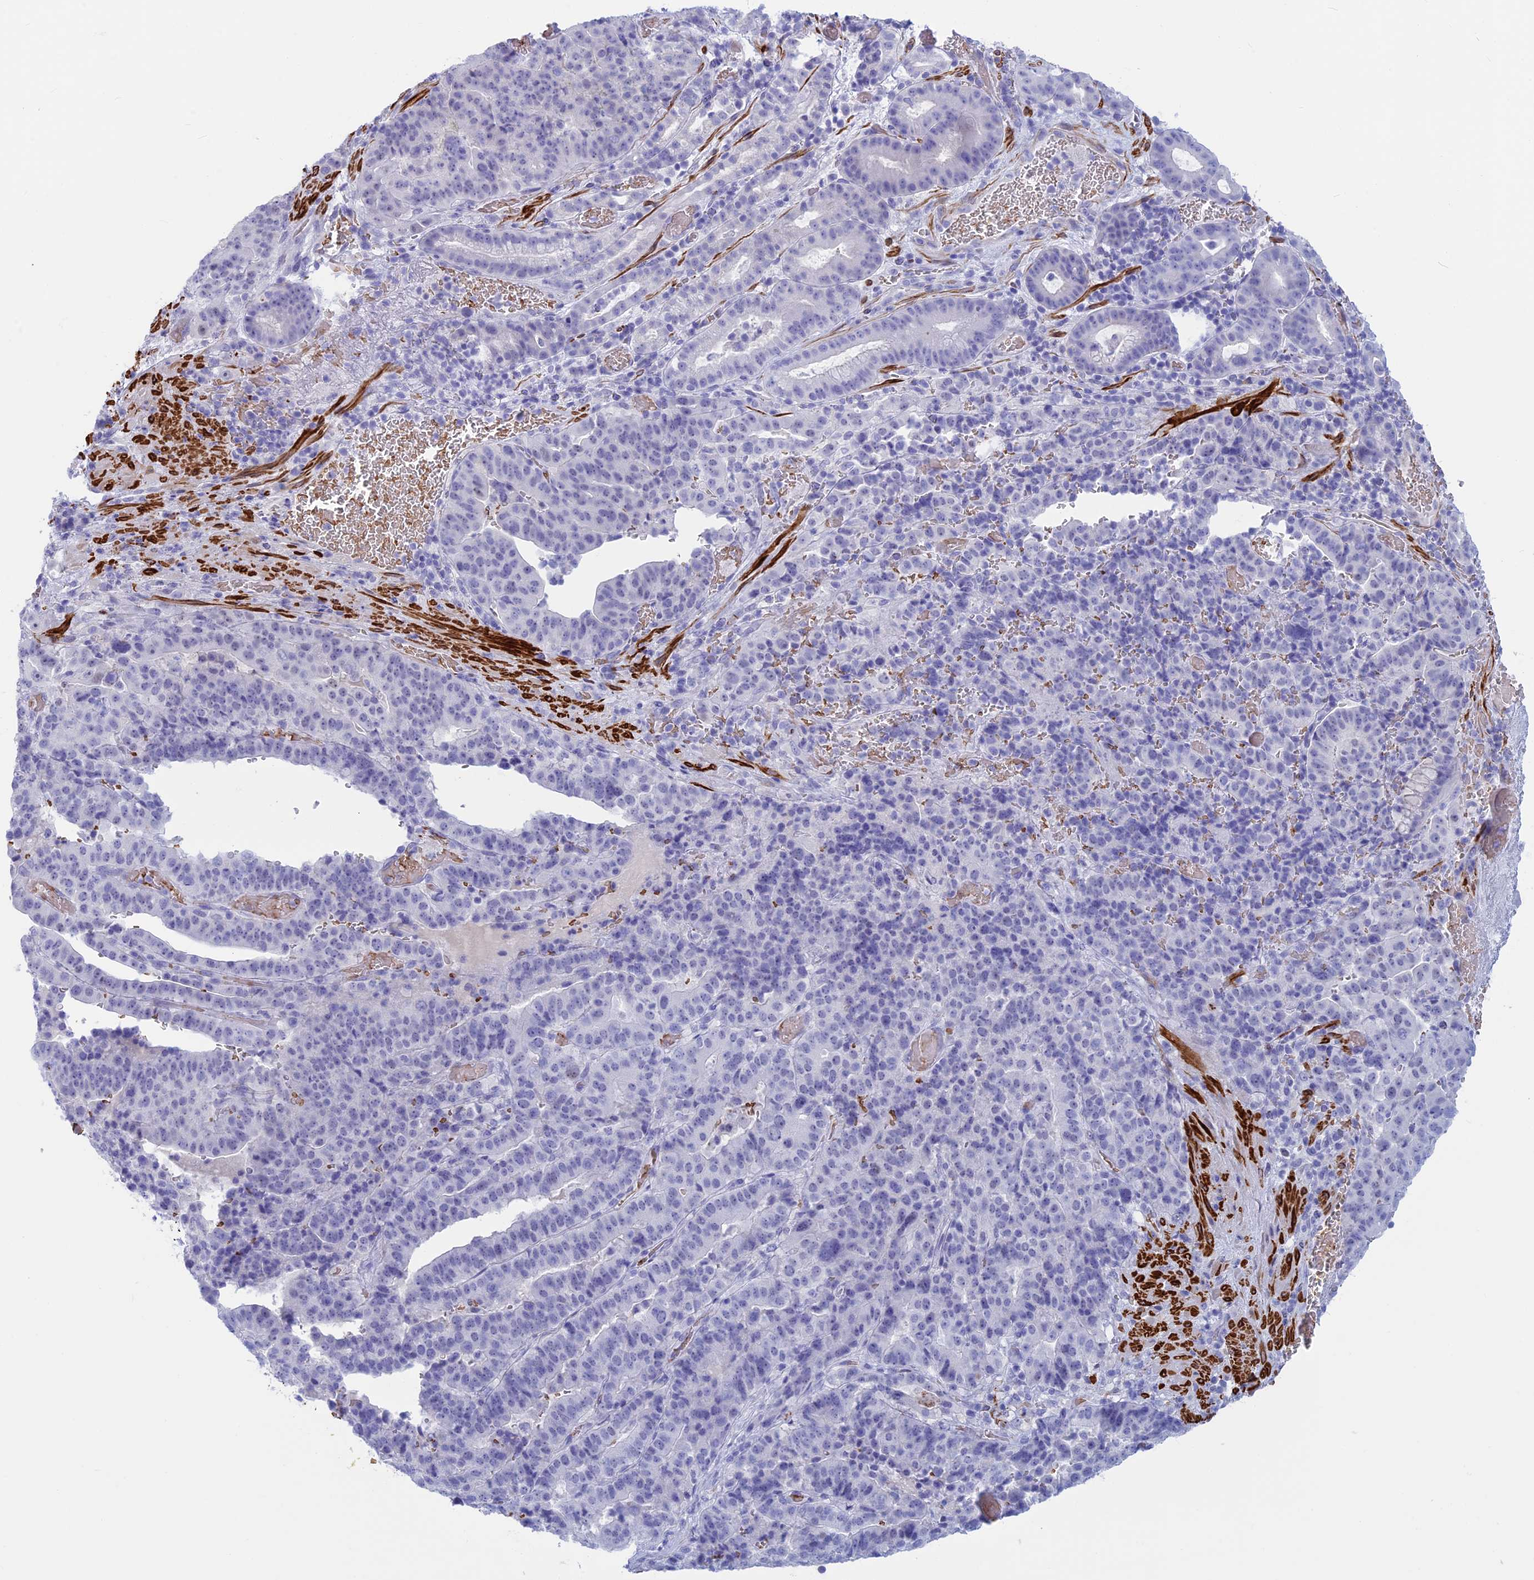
{"staining": {"intensity": "negative", "quantity": "none", "location": "none"}, "tissue": "stomach cancer", "cell_type": "Tumor cells", "image_type": "cancer", "snomed": [{"axis": "morphology", "description": "Adenocarcinoma, NOS"}, {"axis": "topography", "description": "Stomach"}], "caption": "High magnification brightfield microscopy of stomach adenocarcinoma stained with DAB (3,3'-diaminobenzidine) (brown) and counterstained with hematoxylin (blue): tumor cells show no significant positivity.", "gene": "GAPDHS", "patient": {"sex": "male", "age": 48}}